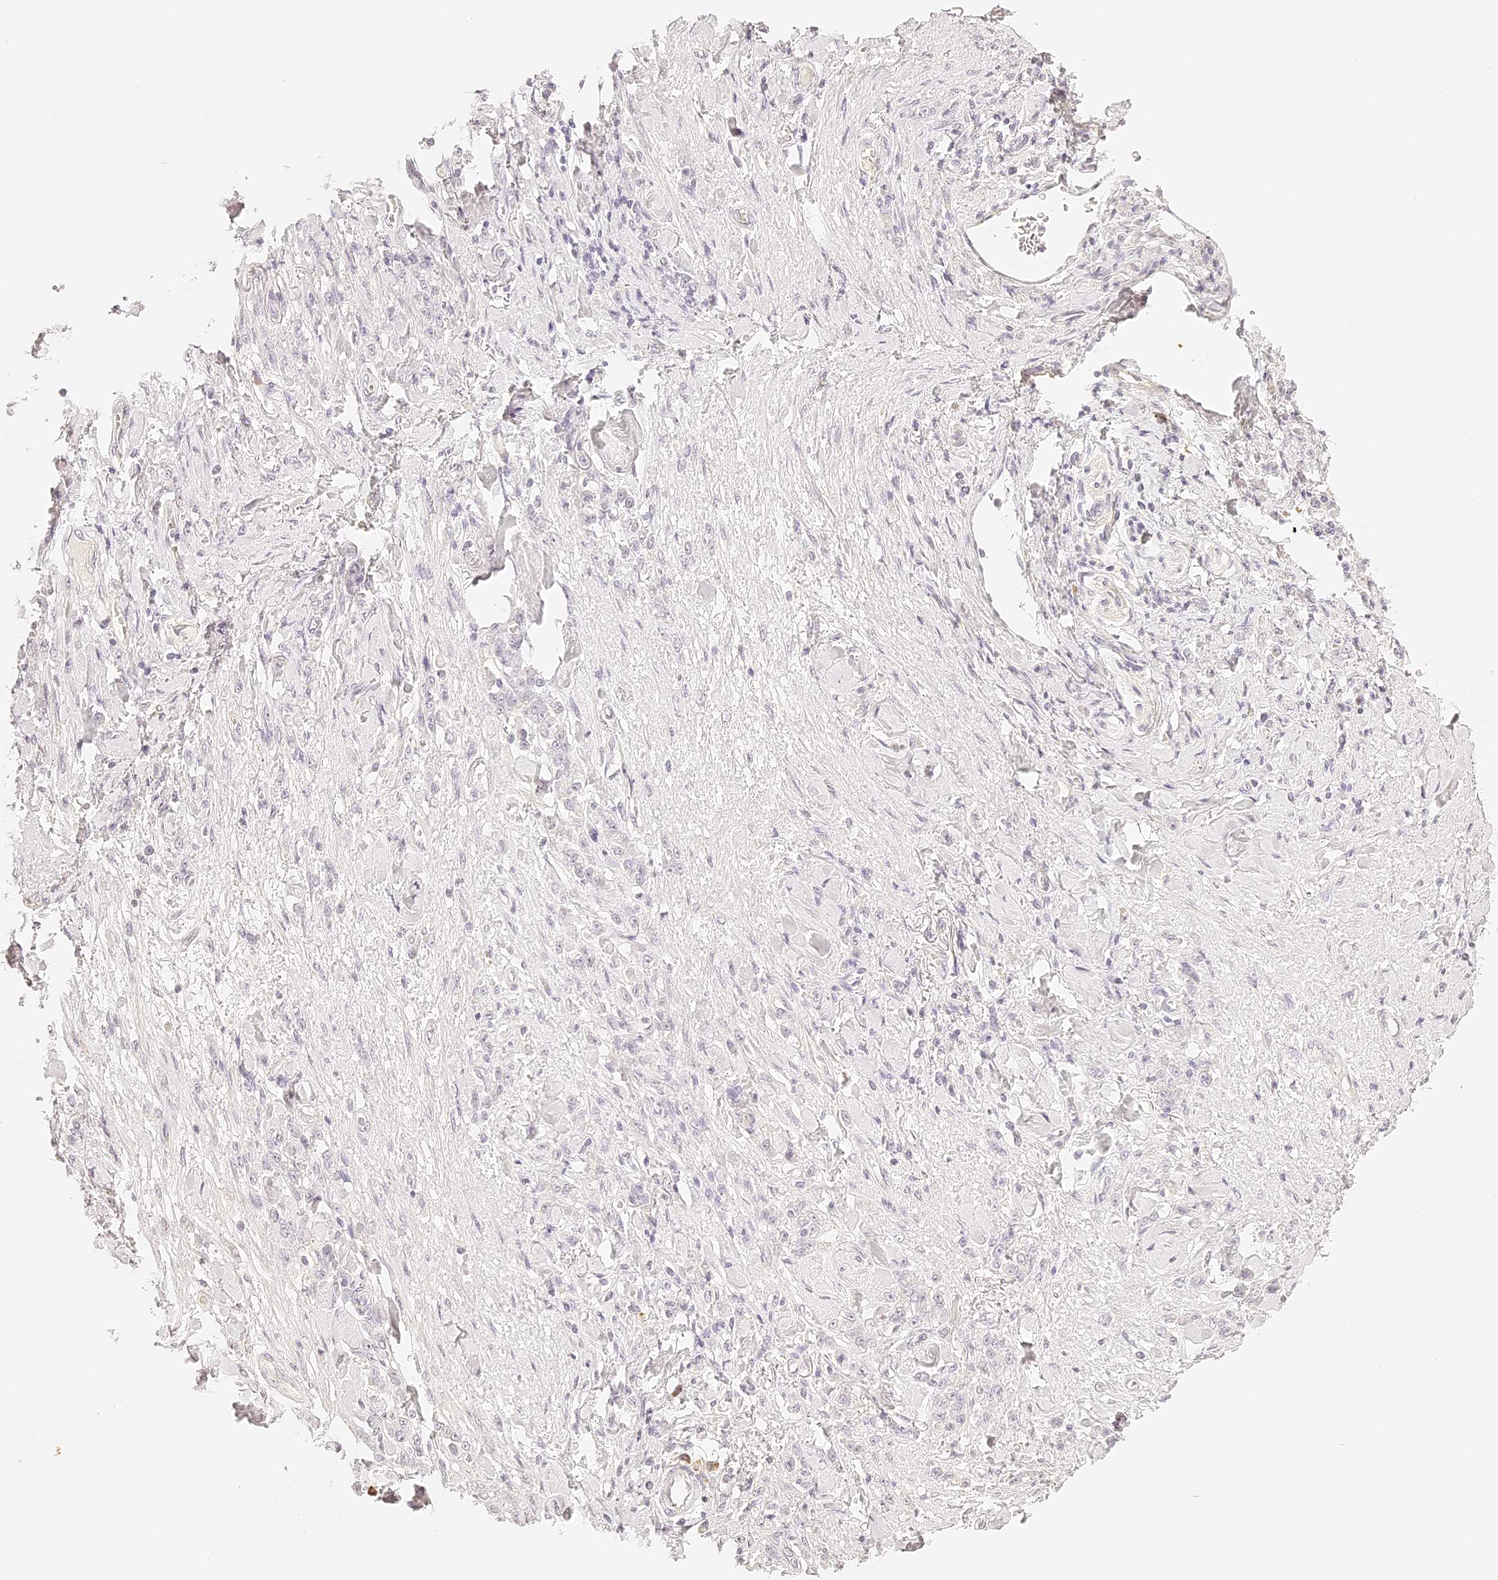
{"staining": {"intensity": "negative", "quantity": "none", "location": "none"}, "tissue": "stomach cancer", "cell_type": "Tumor cells", "image_type": "cancer", "snomed": [{"axis": "morphology", "description": "Normal tissue, NOS"}, {"axis": "morphology", "description": "Adenocarcinoma, NOS"}, {"axis": "topography", "description": "Stomach"}], "caption": "Tumor cells show no significant protein expression in stomach cancer (adenocarcinoma).", "gene": "TRIM45", "patient": {"sex": "male", "age": 82}}